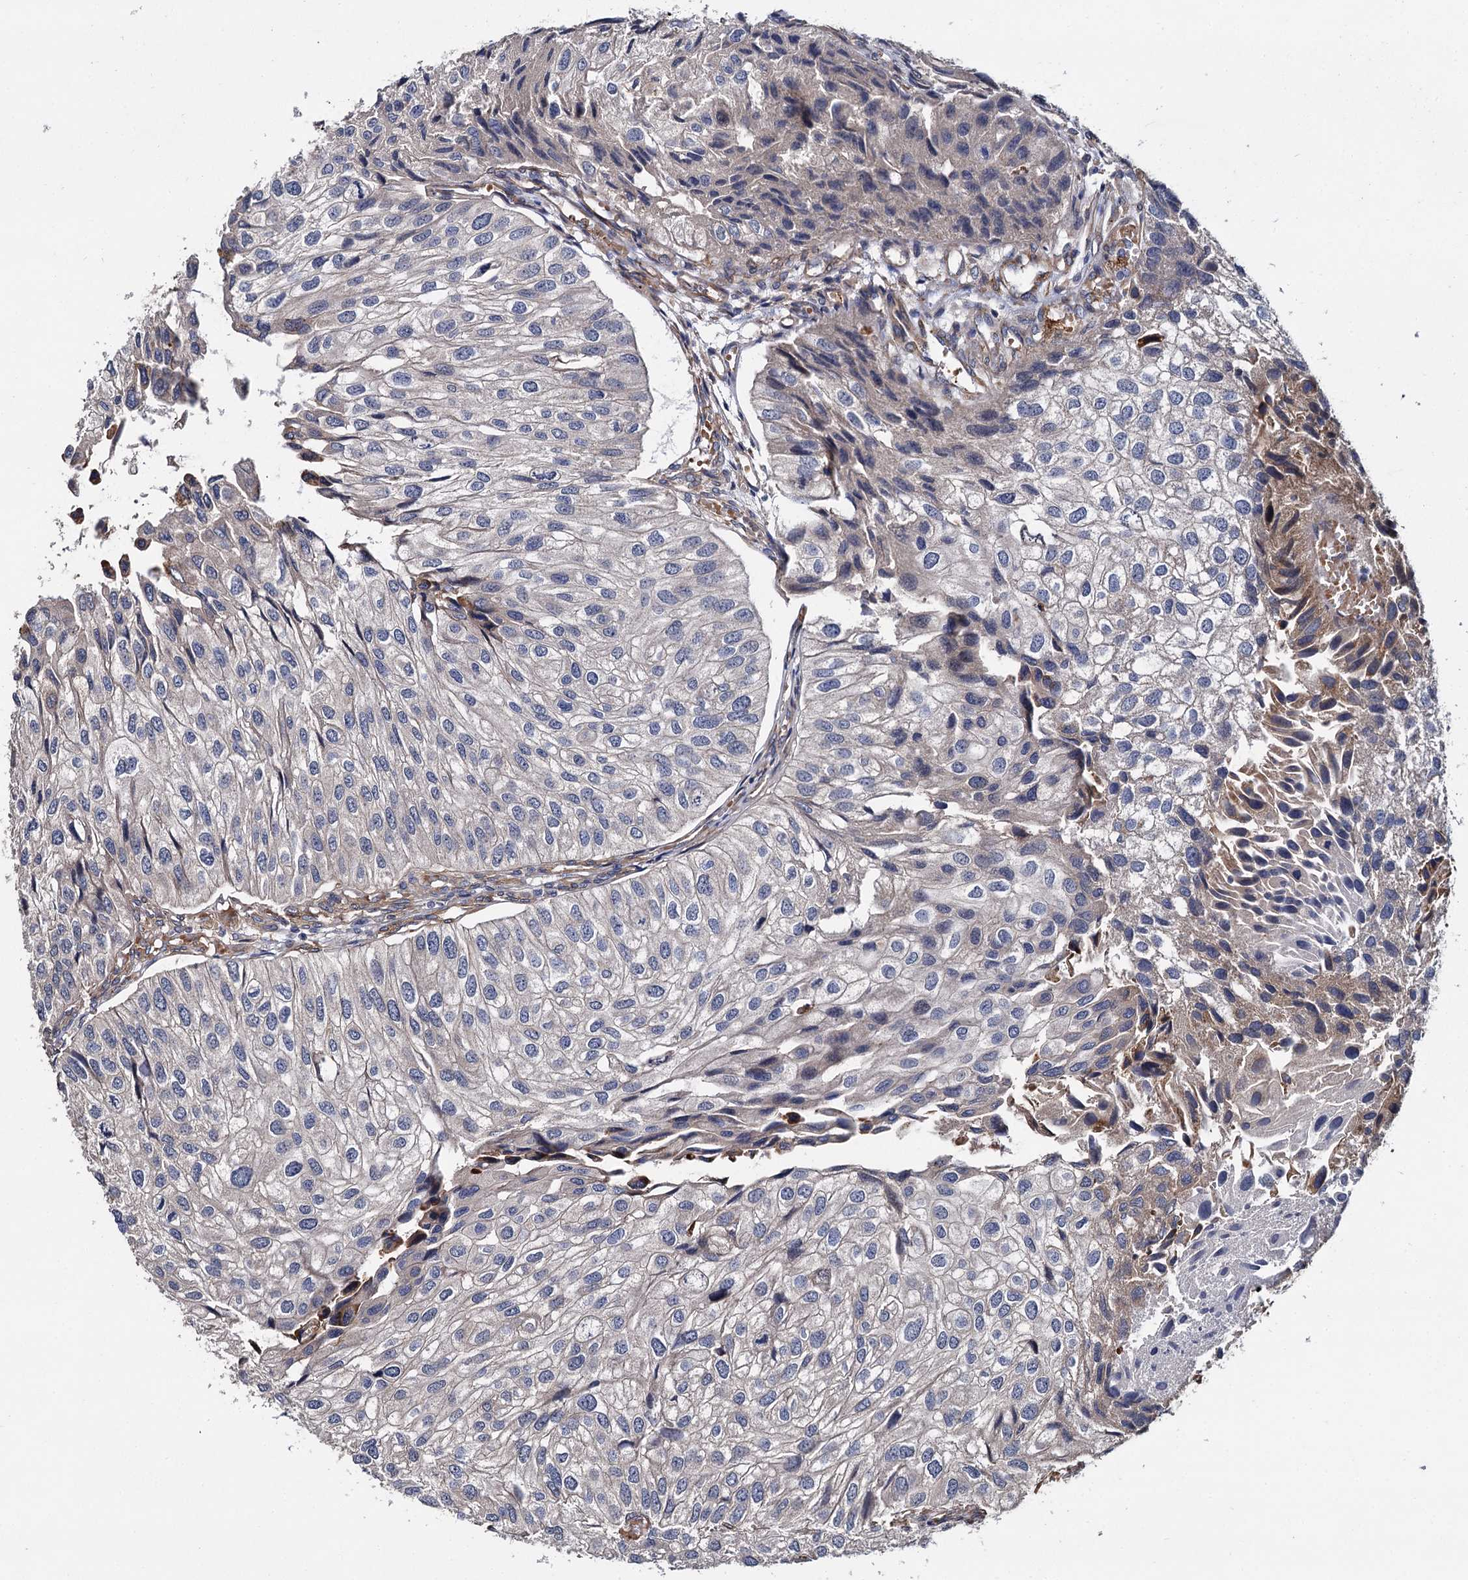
{"staining": {"intensity": "negative", "quantity": "none", "location": "none"}, "tissue": "urothelial cancer", "cell_type": "Tumor cells", "image_type": "cancer", "snomed": [{"axis": "morphology", "description": "Urothelial carcinoma, Low grade"}, {"axis": "topography", "description": "Urinary bladder"}], "caption": "Immunohistochemistry (IHC) photomicrograph of neoplastic tissue: urothelial cancer stained with DAB (3,3'-diaminobenzidine) demonstrates no significant protein expression in tumor cells. (Stains: DAB immunohistochemistry (IHC) with hematoxylin counter stain, Microscopy: brightfield microscopy at high magnification).", "gene": "ISM2", "patient": {"sex": "female", "age": 89}}